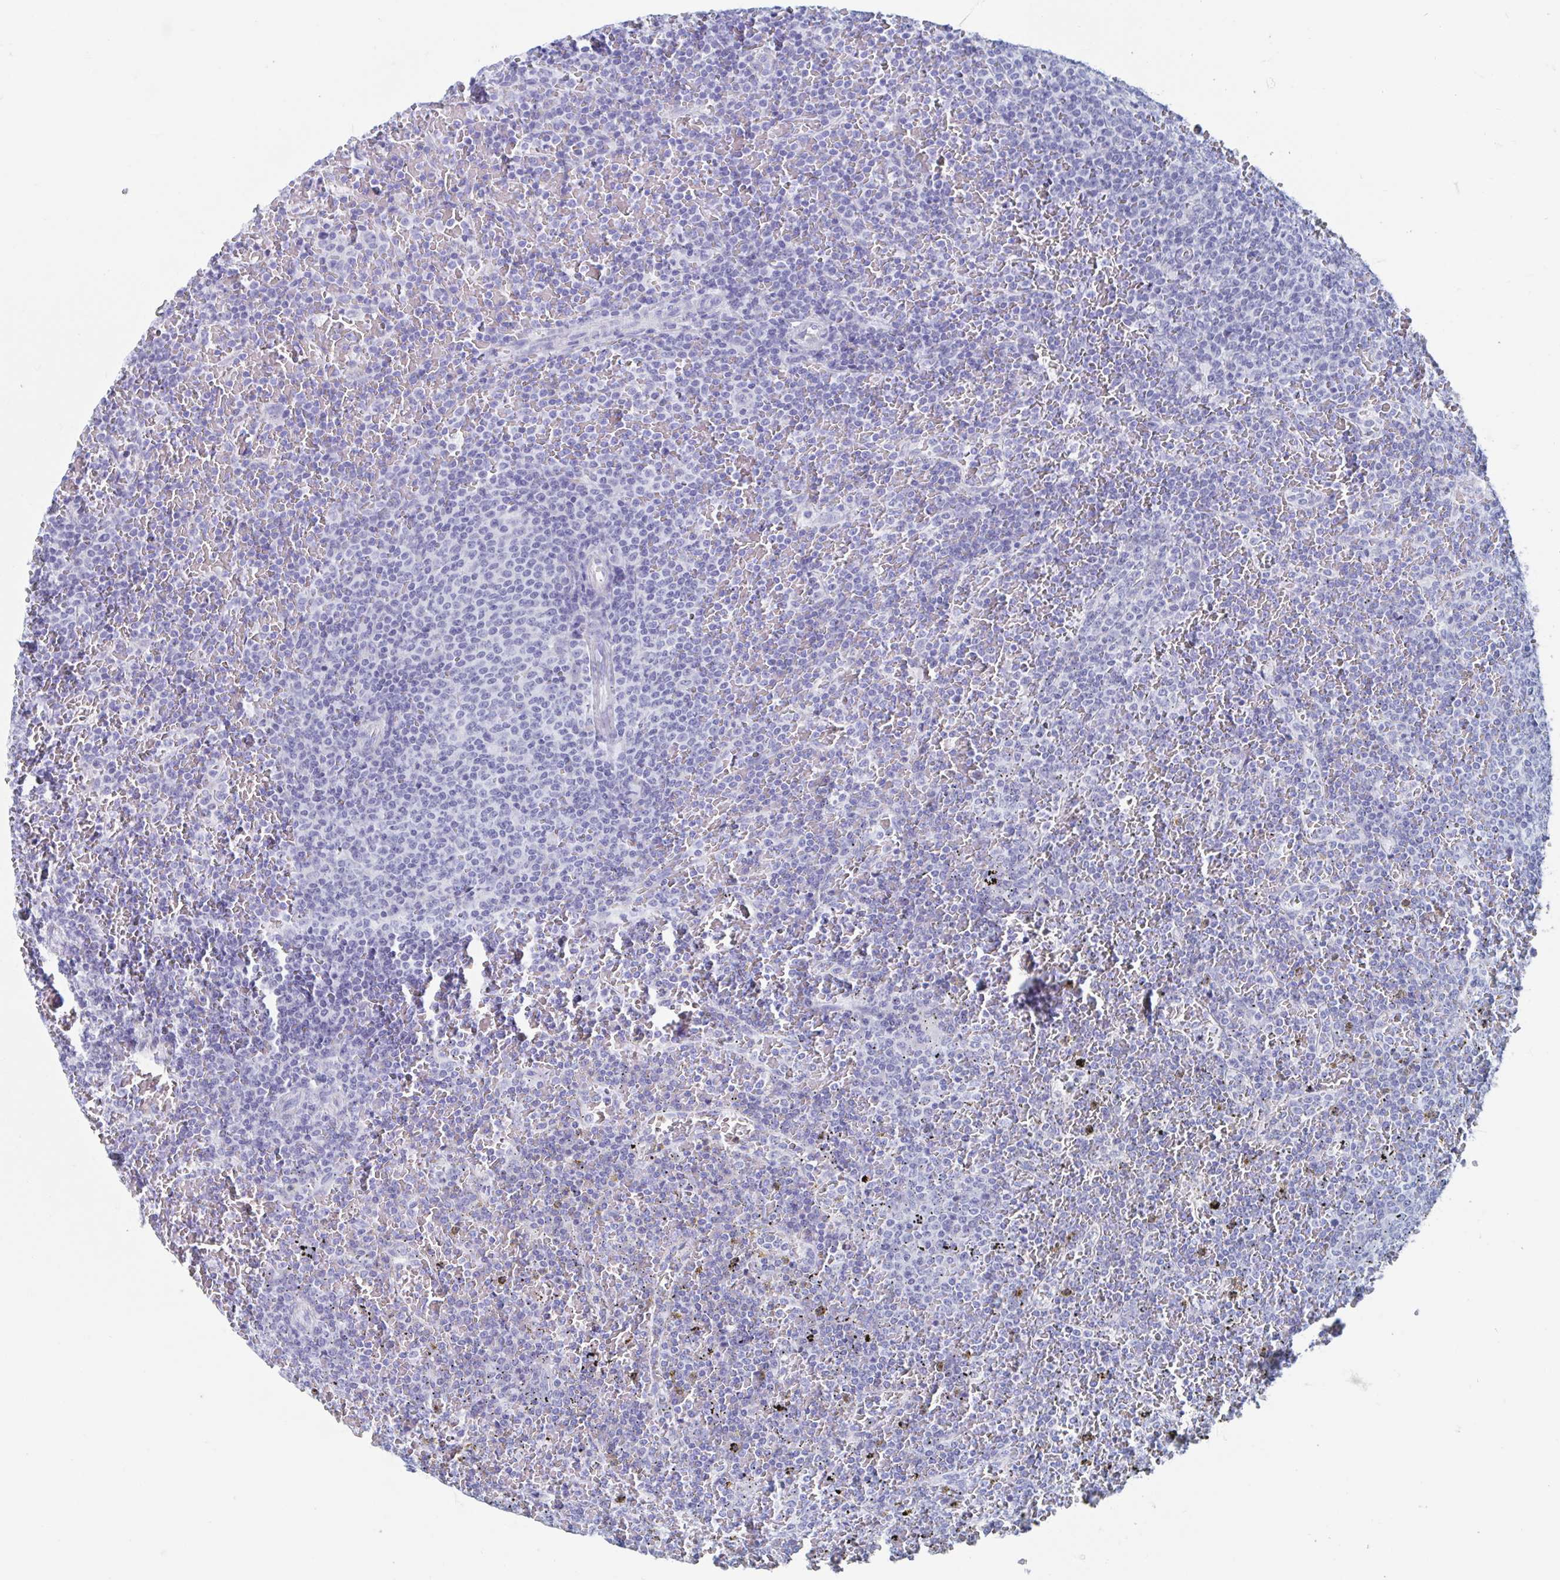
{"staining": {"intensity": "negative", "quantity": "none", "location": "none"}, "tissue": "lymphoma", "cell_type": "Tumor cells", "image_type": "cancer", "snomed": [{"axis": "morphology", "description": "Malignant lymphoma, non-Hodgkin's type, Low grade"}, {"axis": "topography", "description": "Spleen"}], "caption": "Immunohistochemistry of human lymphoma displays no staining in tumor cells.", "gene": "SHCBP1L", "patient": {"sex": "female", "age": 77}}